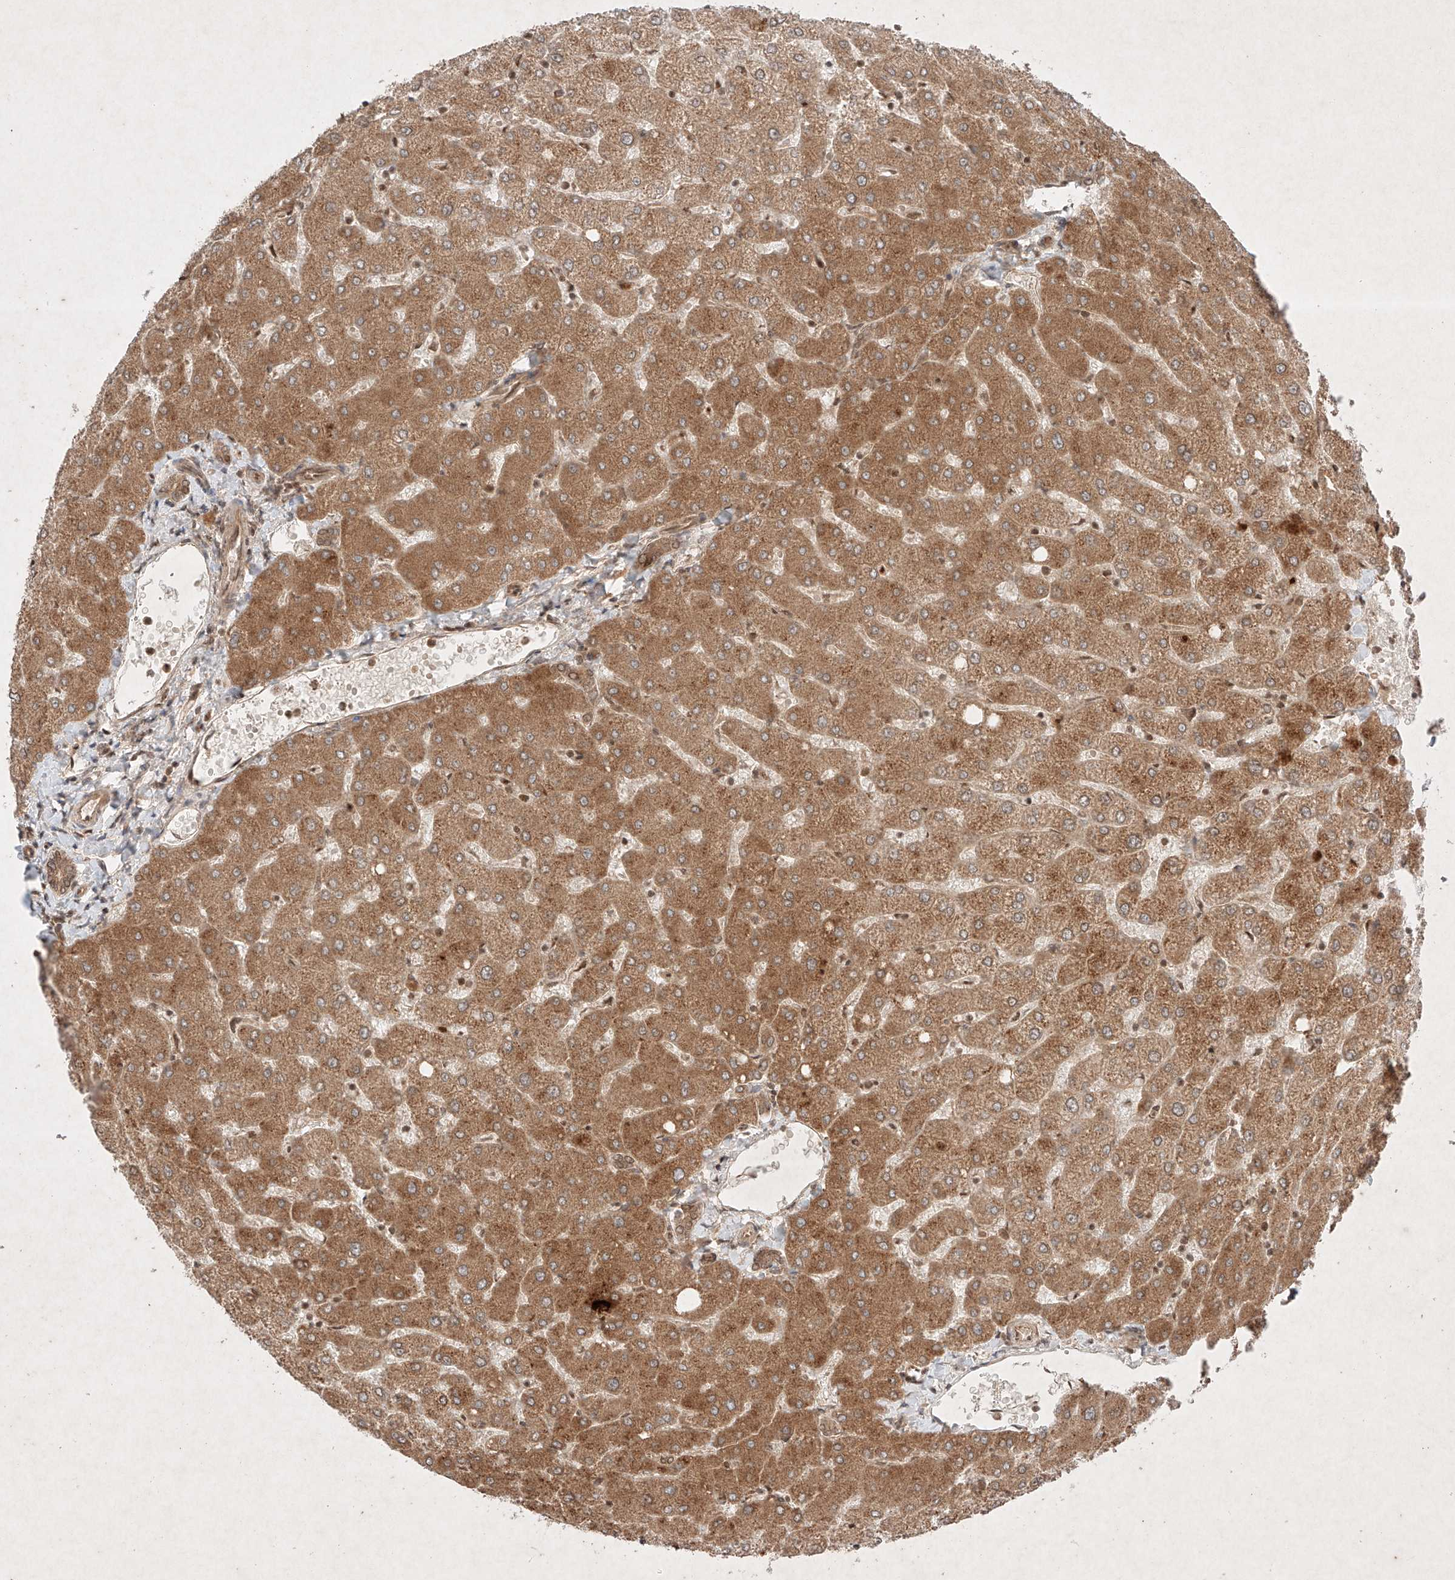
{"staining": {"intensity": "moderate", "quantity": ">75%", "location": "cytoplasmic/membranous"}, "tissue": "liver", "cell_type": "Cholangiocytes", "image_type": "normal", "snomed": [{"axis": "morphology", "description": "Normal tissue, NOS"}, {"axis": "topography", "description": "Liver"}], "caption": "The photomicrograph demonstrates a brown stain indicating the presence of a protein in the cytoplasmic/membranous of cholangiocytes in liver. (Stains: DAB in brown, nuclei in blue, Microscopy: brightfield microscopy at high magnification).", "gene": "RNF31", "patient": {"sex": "female", "age": 54}}